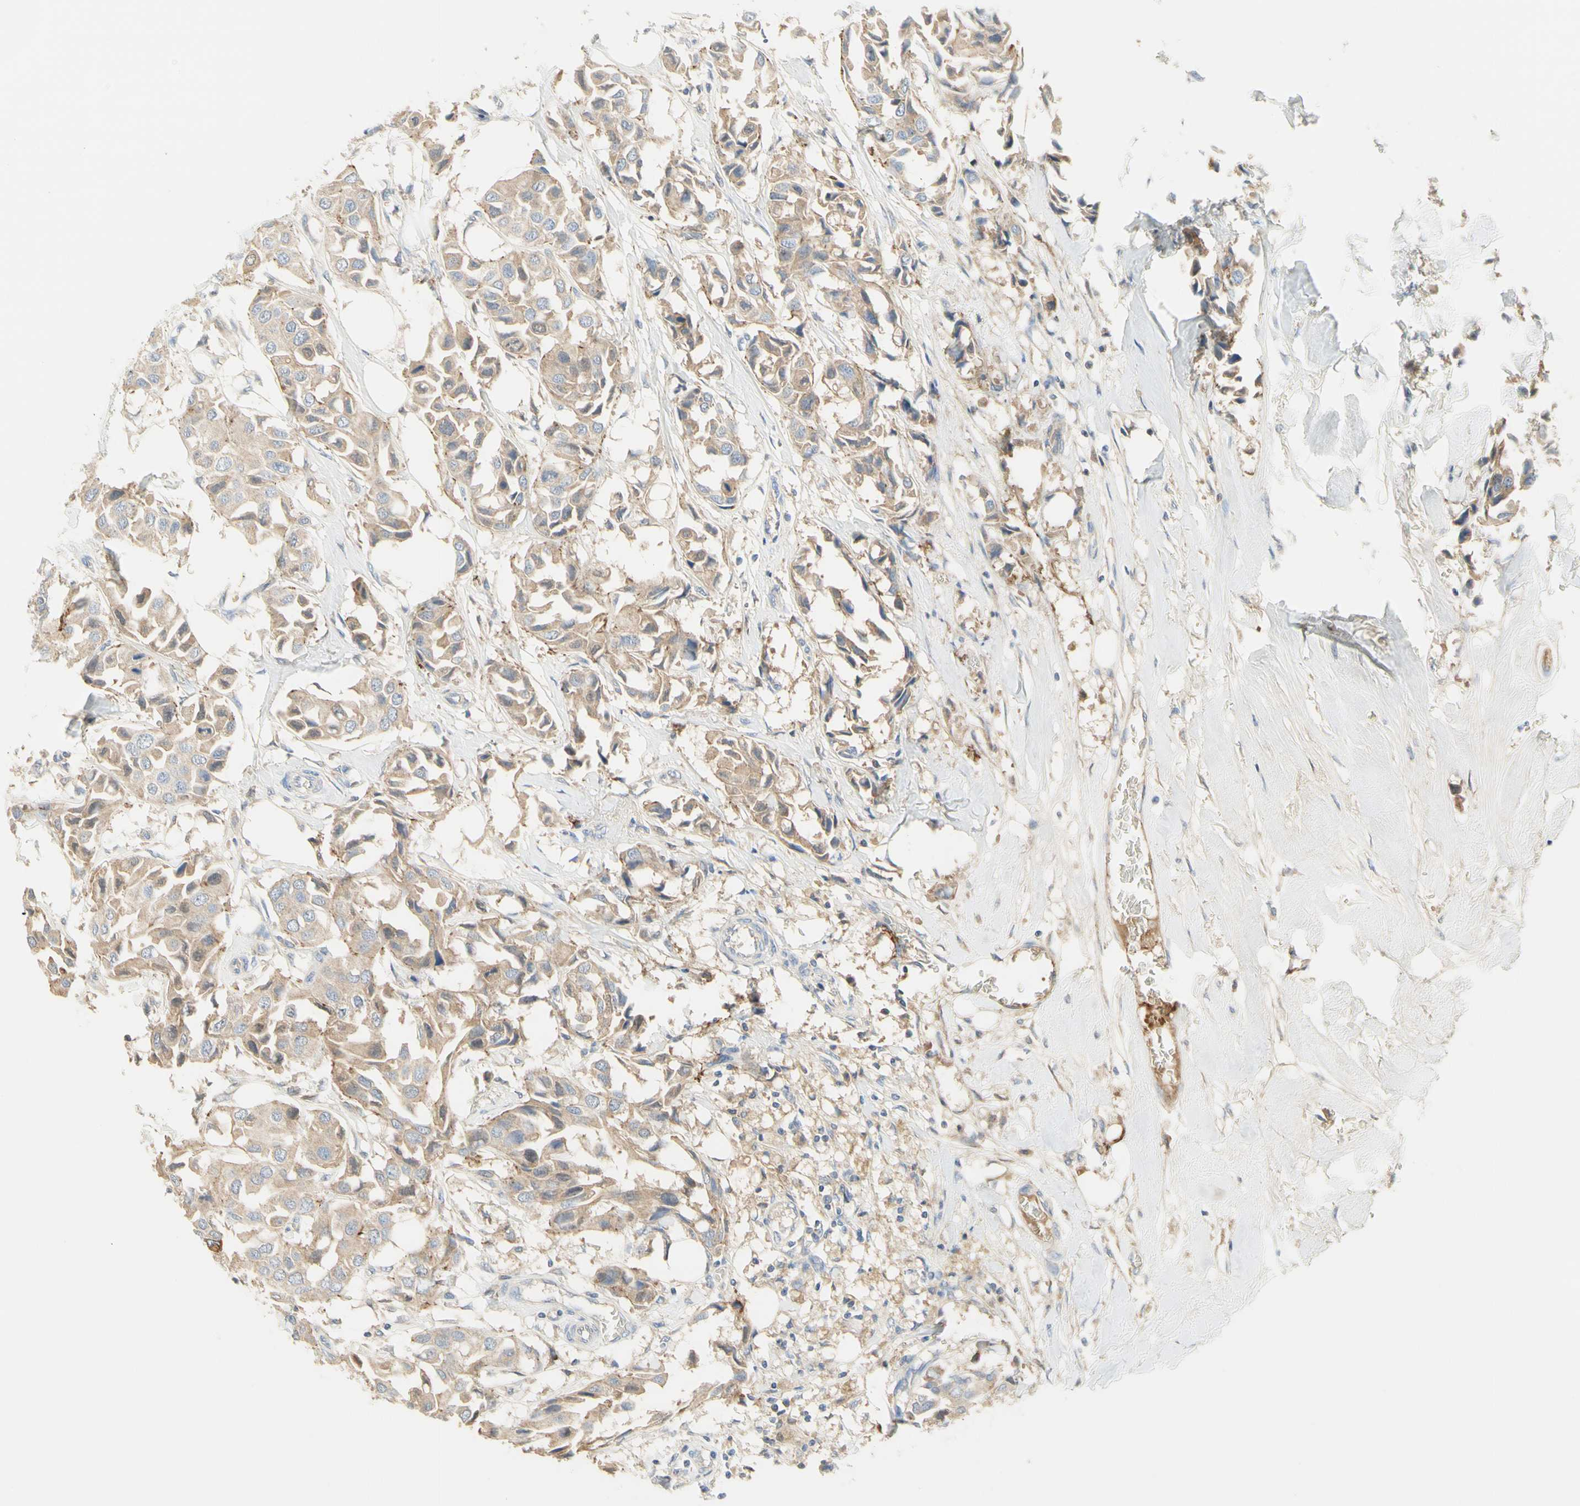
{"staining": {"intensity": "weak", "quantity": ">75%", "location": "cytoplasmic/membranous"}, "tissue": "breast cancer", "cell_type": "Tumor cells", "image_type": "cancer", "snomed": [{"axis": "morphology", "description": "Duct carcinoma"}, {"axis": "topography", "description": "Breast"}], "caption": "Immunohistochemistry of breast cancer (invasive ductal carcinoma) displays low levels of weak cytoplasmic/membranous expression in about >75% of tumor cells.", "gene": "NECTIN4", "patient": {"sex": "female", "age": 80}}